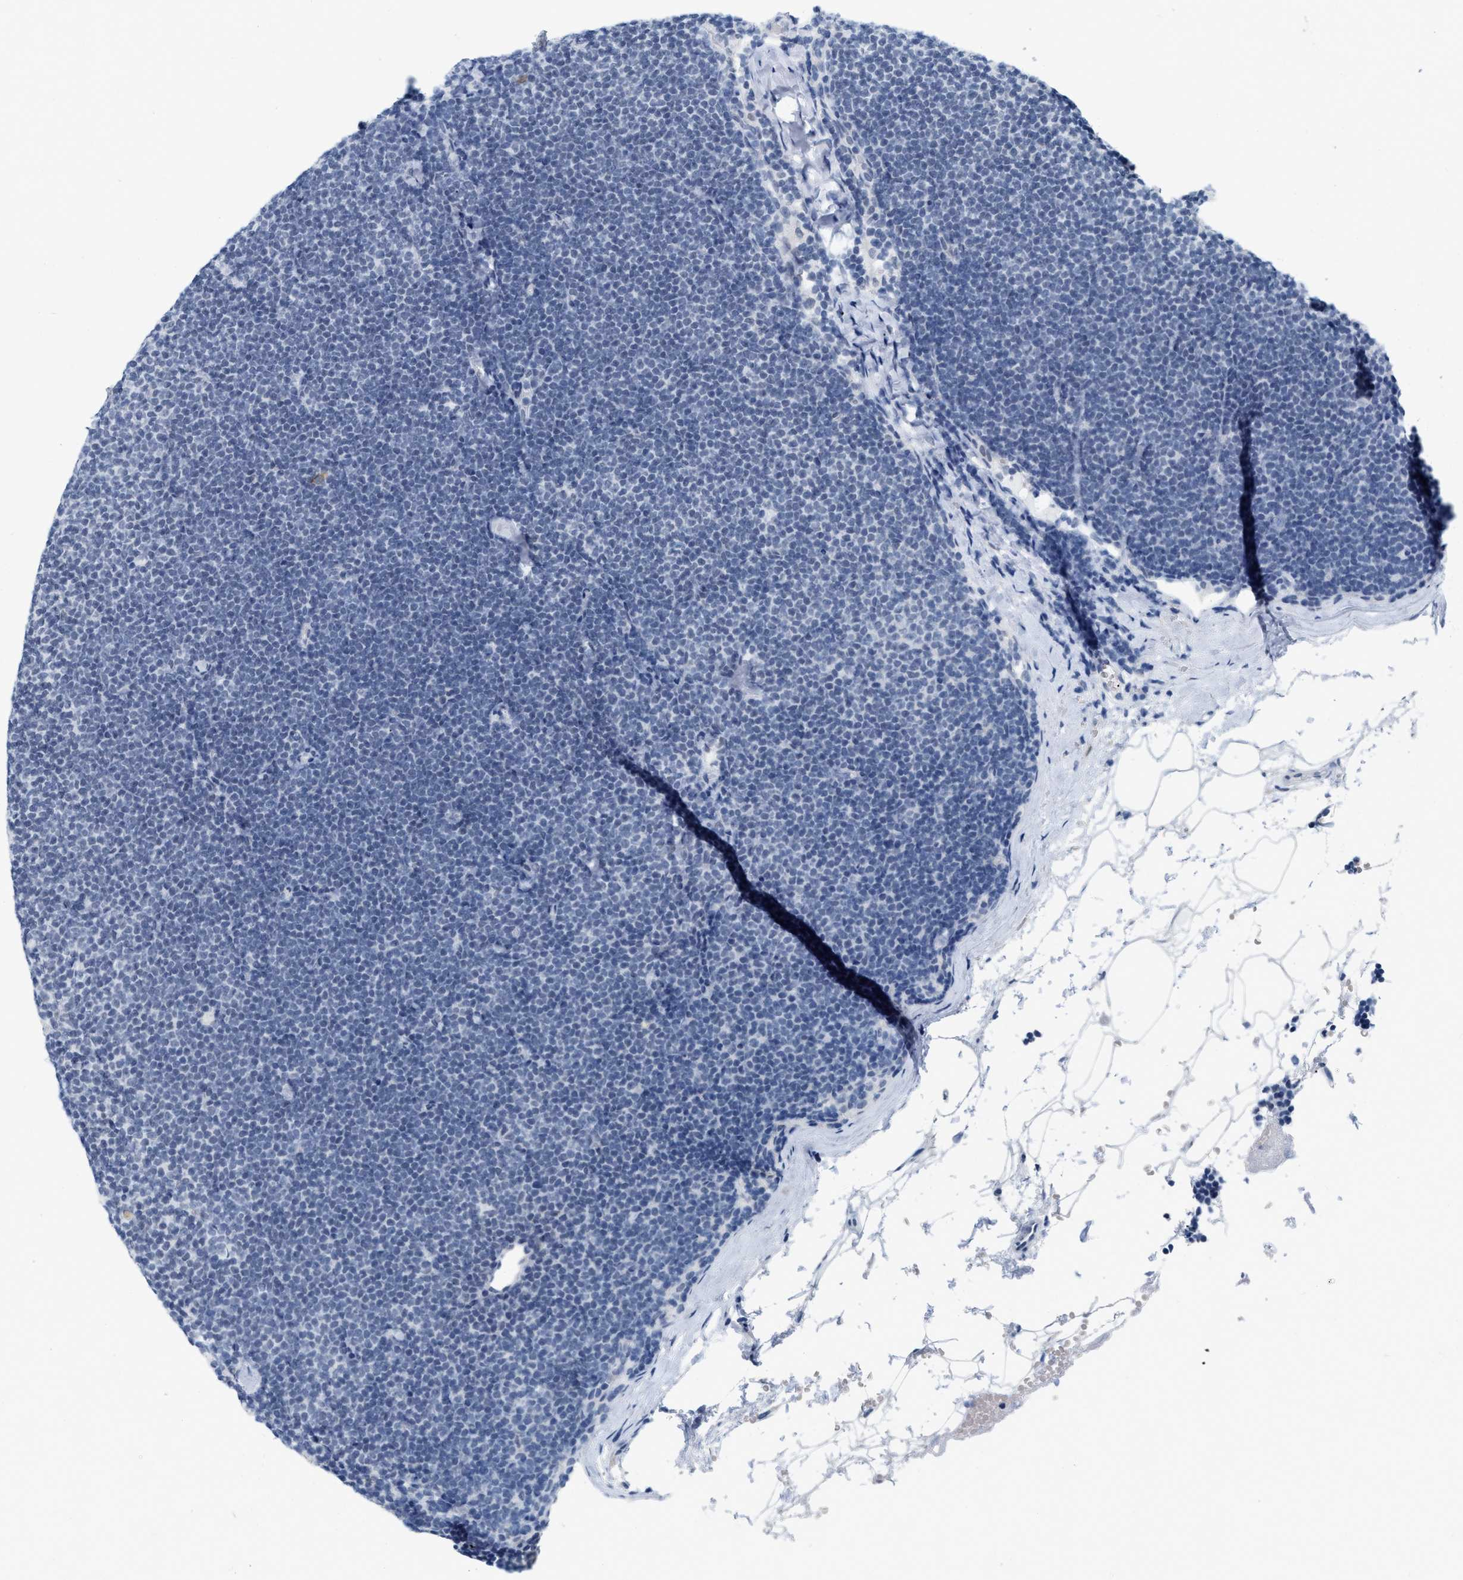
{"staining": {"intensity": "negative", "quantity": "none", "location": "none"}, "tissue": "lymphoma", "cell_type": "Tumor cells", "image_type": "cancer", "snomed": [{"axis": "morphology", "description": "Malignant lymphoma, non-Hodgkin's type, Low grade"}, {"axis": "topography", "description": "Lymph node"}], "caption": "Lymphoma was stained to show a protein in brown. There is no significant expression in tumor cells.", "gene": "XIRP1", "patient": {"sex": "female", "age": 53}}